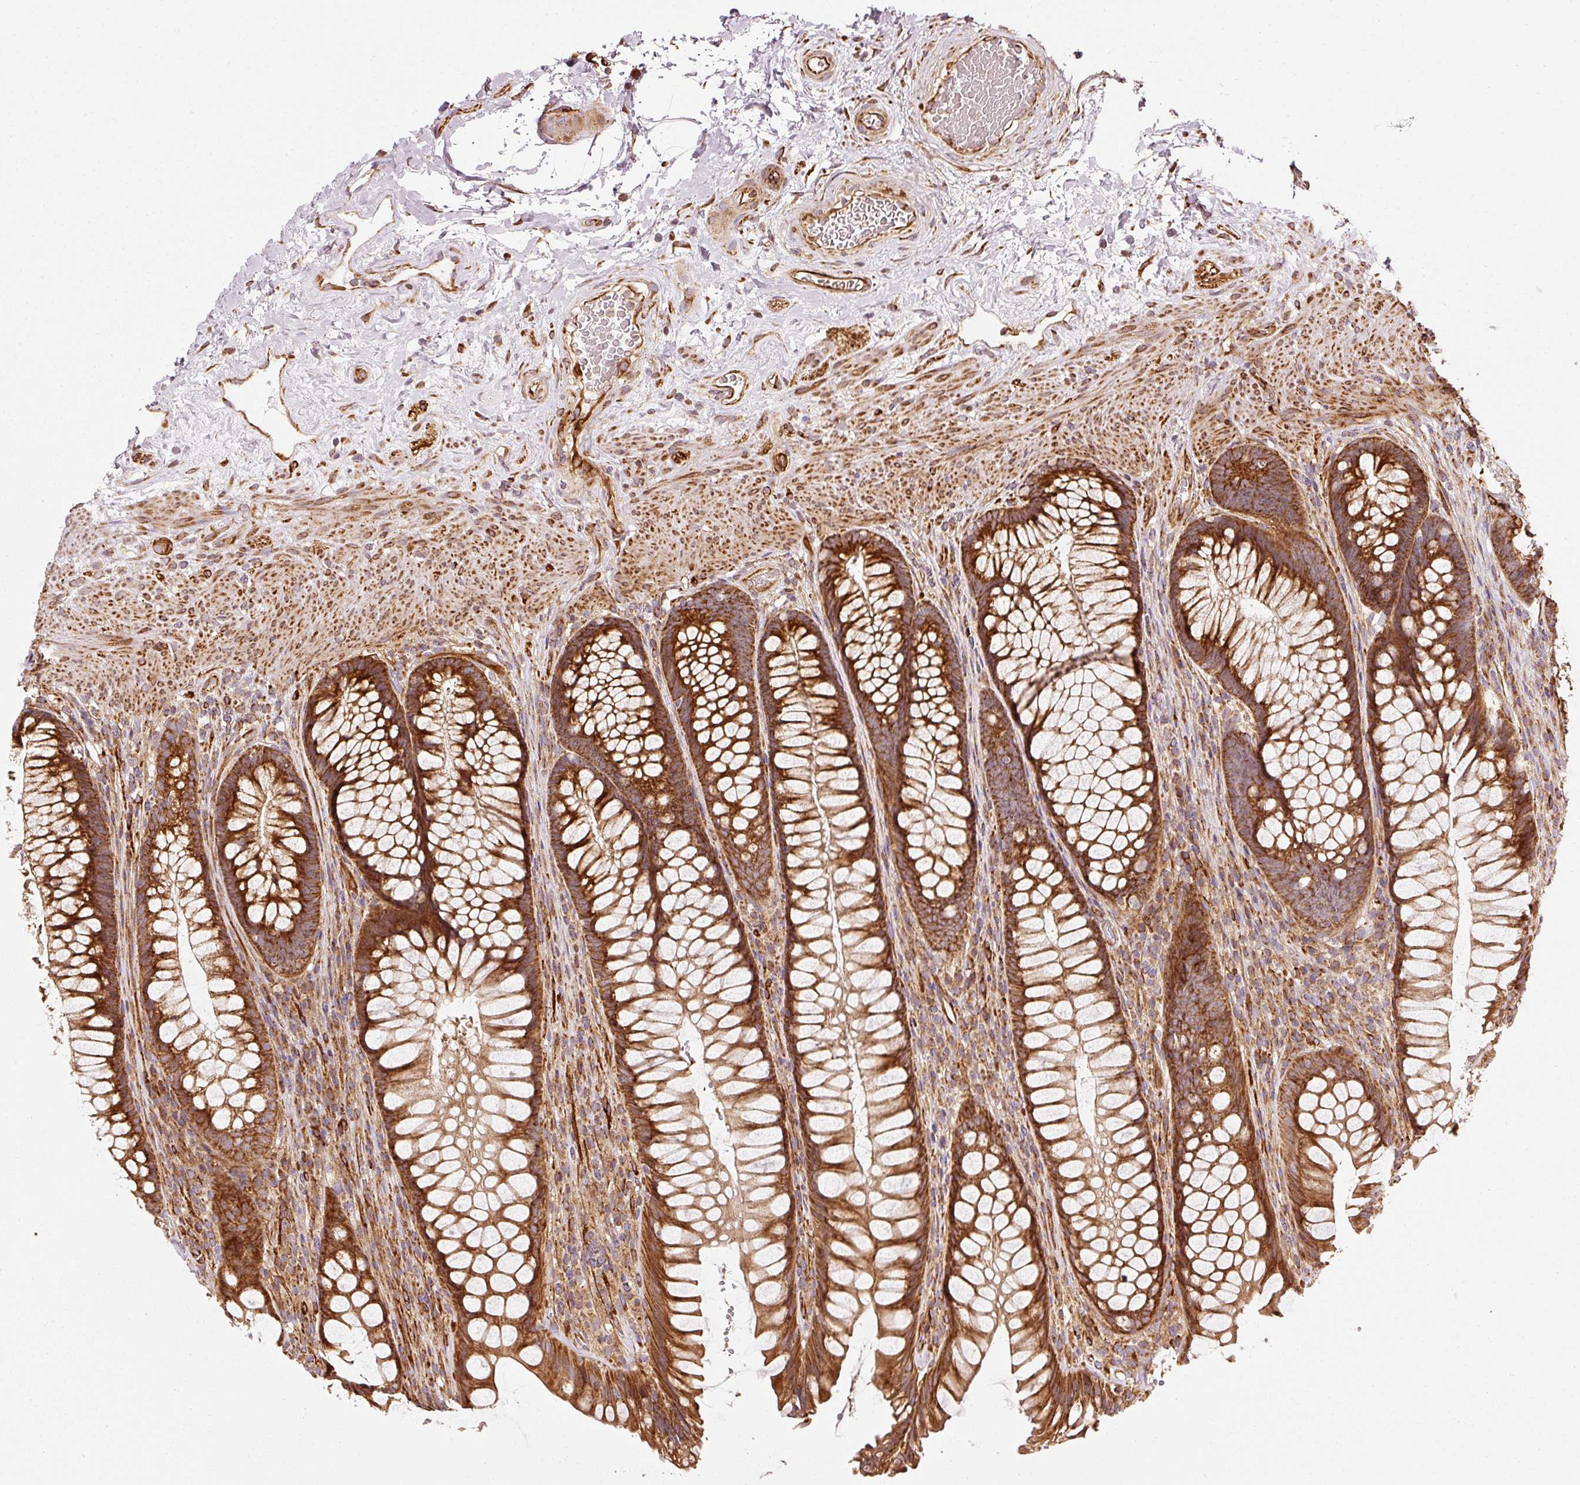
{"staining": {"intensity": "strong", "quantity": ">75%", "location": "cytoplasmic/membranous"}, "tissue": "rectum", "cell_type": "Glandular cells", "image_type": "normal", "snomed": [{"axis": "morphology", "description": "Normal tissue, NOS"}, {"axis": "topography", "description": "Rectum"}], "caption": "Brown immunohistochemical staining in benign rectum shows strong cytoplasmic/membranous staining in approximately >75% of glandular cells.", "gene": "ISCU", "patient": {"sex": "male", "age": 53}}